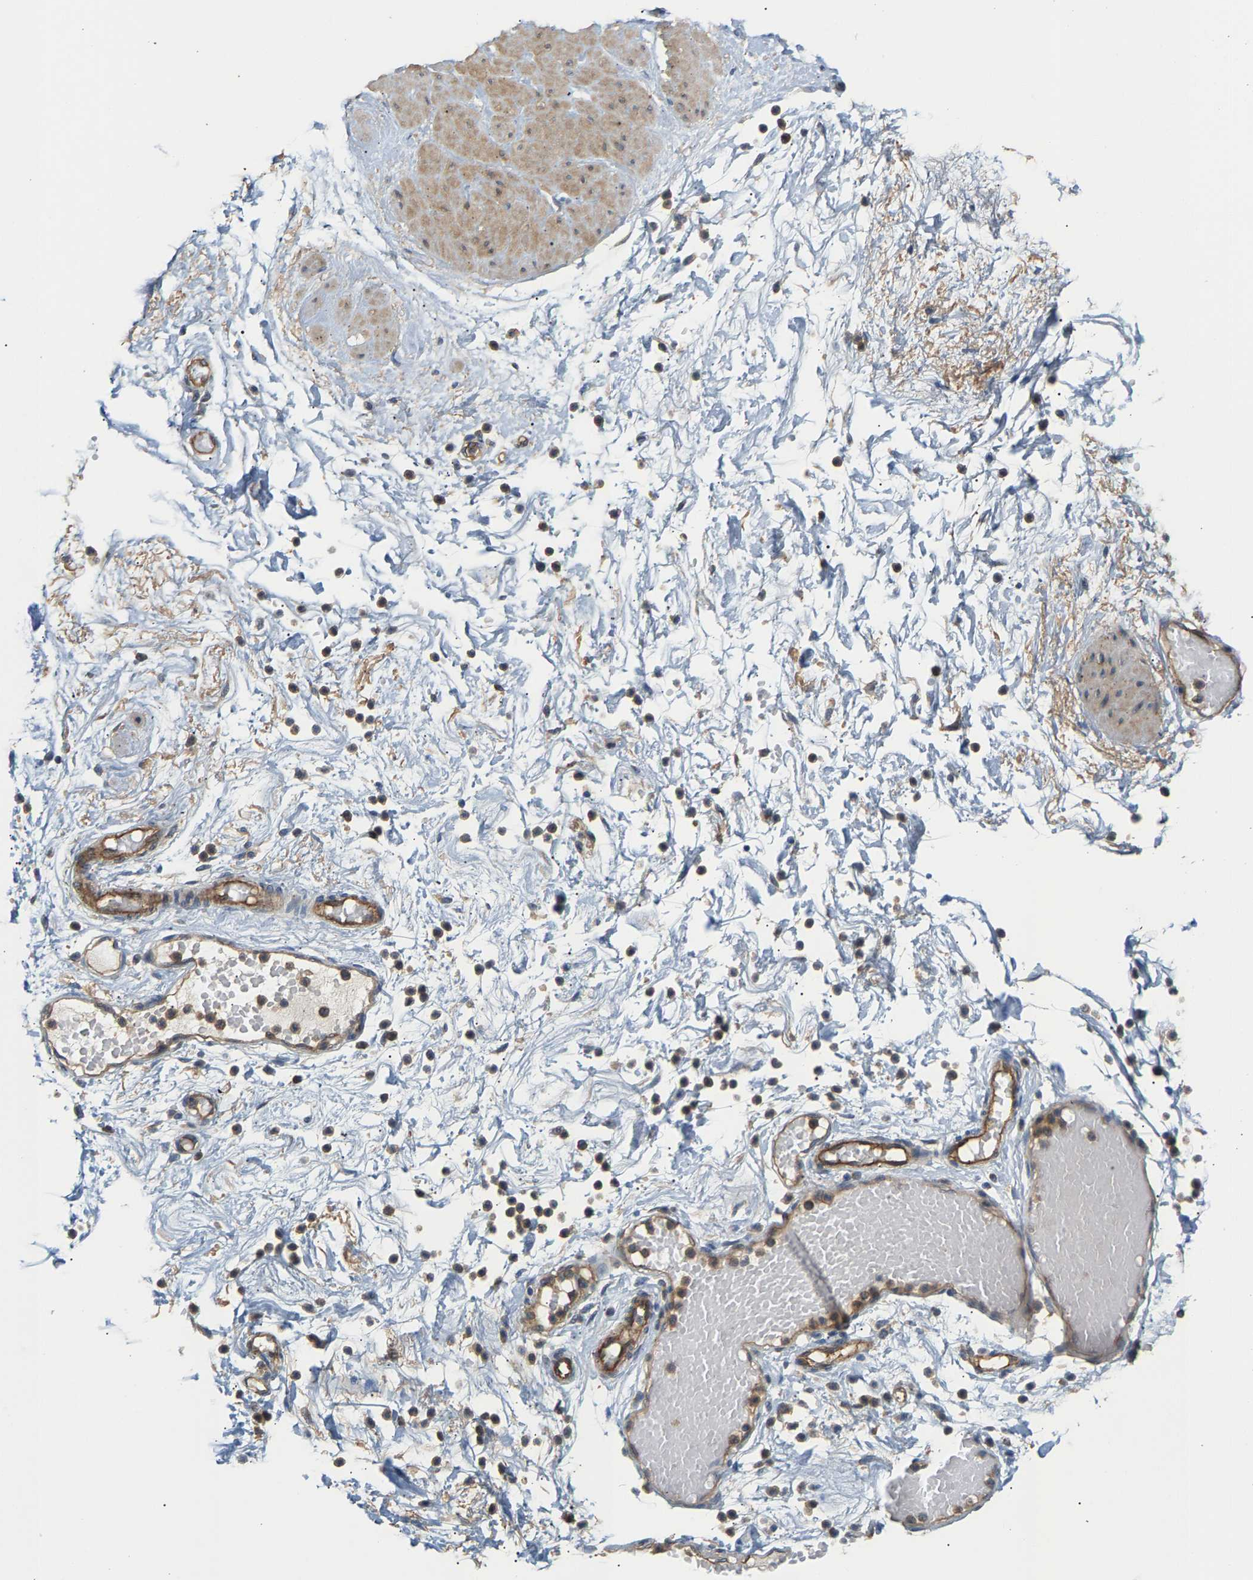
{"staining": {"intensity": "strong", "quantity": ">75%", "location": "cytoplasmic/membranous"}, "tissue": "adipose tissue", "cell_type": "Adipocytes", "image_type": "normal", "snomed": [{"axis": "morphology", "description": "Normal tissue, NOS"}, {"axis": "topography", "description": "Soft tissue"}, {"axis": "topography", "description": "Vascular tissue"}], "caption": "High-magnification brightfield microscopy of normal adipose tissue stained with DAB (3,3'-diaminobenzidine) (brown) and counterstained with hematoxylin (blue). adipocytes exhibit strong cytoplasmic/membranous staining is present in about>75% of cells. (Stains: DAB in brown, nuclei in blue, Microscopy: brightfield microscopy at high magnification).", "gene": "KRTAP27", "patient": {"sex": "female", "age": 35}}